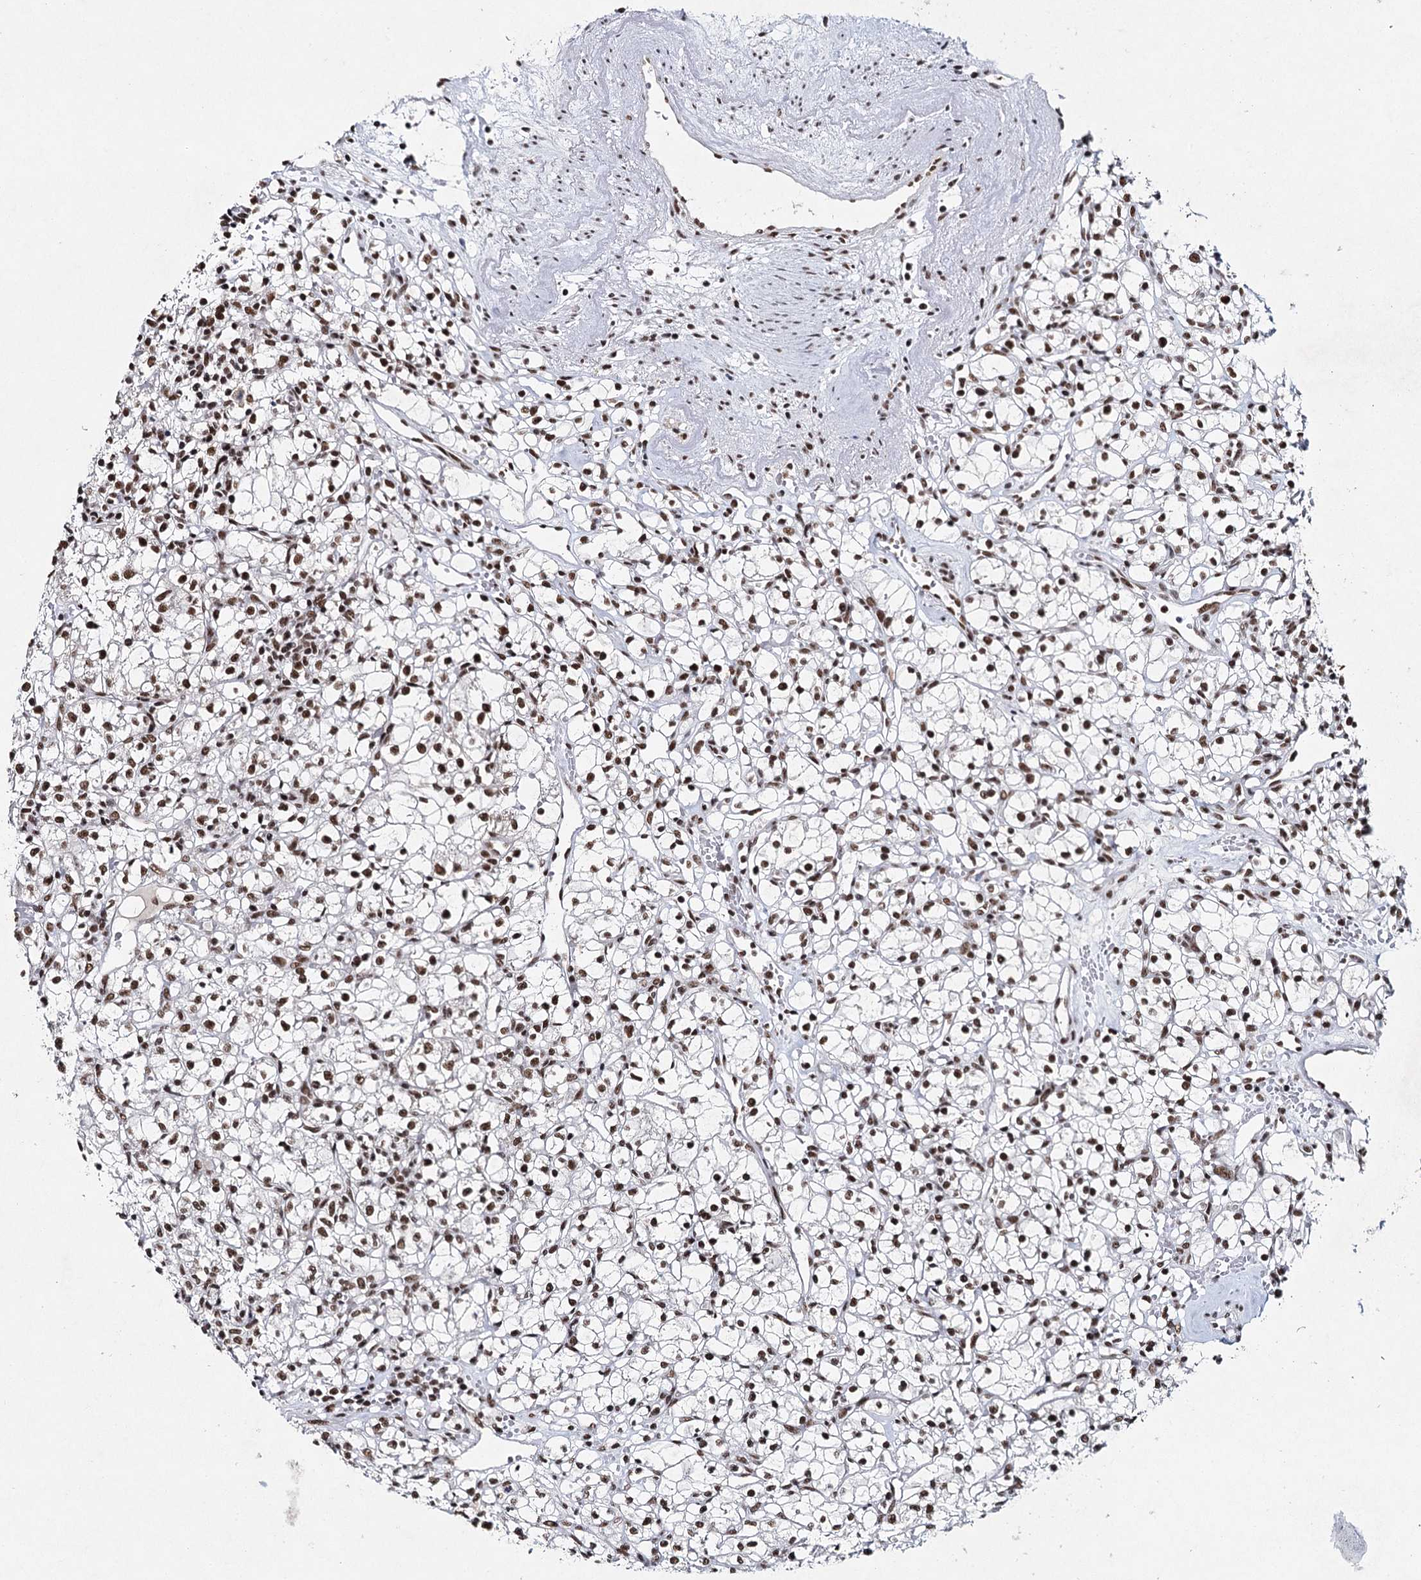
{"staining": {"intensity": "moderate", "quantity": ">75%", "location": "nuclear"}, "tissue": "renal cancer", "cell_type": "Tumor cells", "image_type": "cancer", "snomed": [{"axis": "morphology", "description": "Adenocarcinoma, NOS"}, {"axis": "topography", "description": "Kidney"}], "caption": "Human renal cancer (adenocarcinoma) stained for a protein (brown) exhibits moderate nuclear positive staining in approximately >75% of tumor cells.", "gene": "SCAF8", "patient": {"sex": "female", "age": 59}}